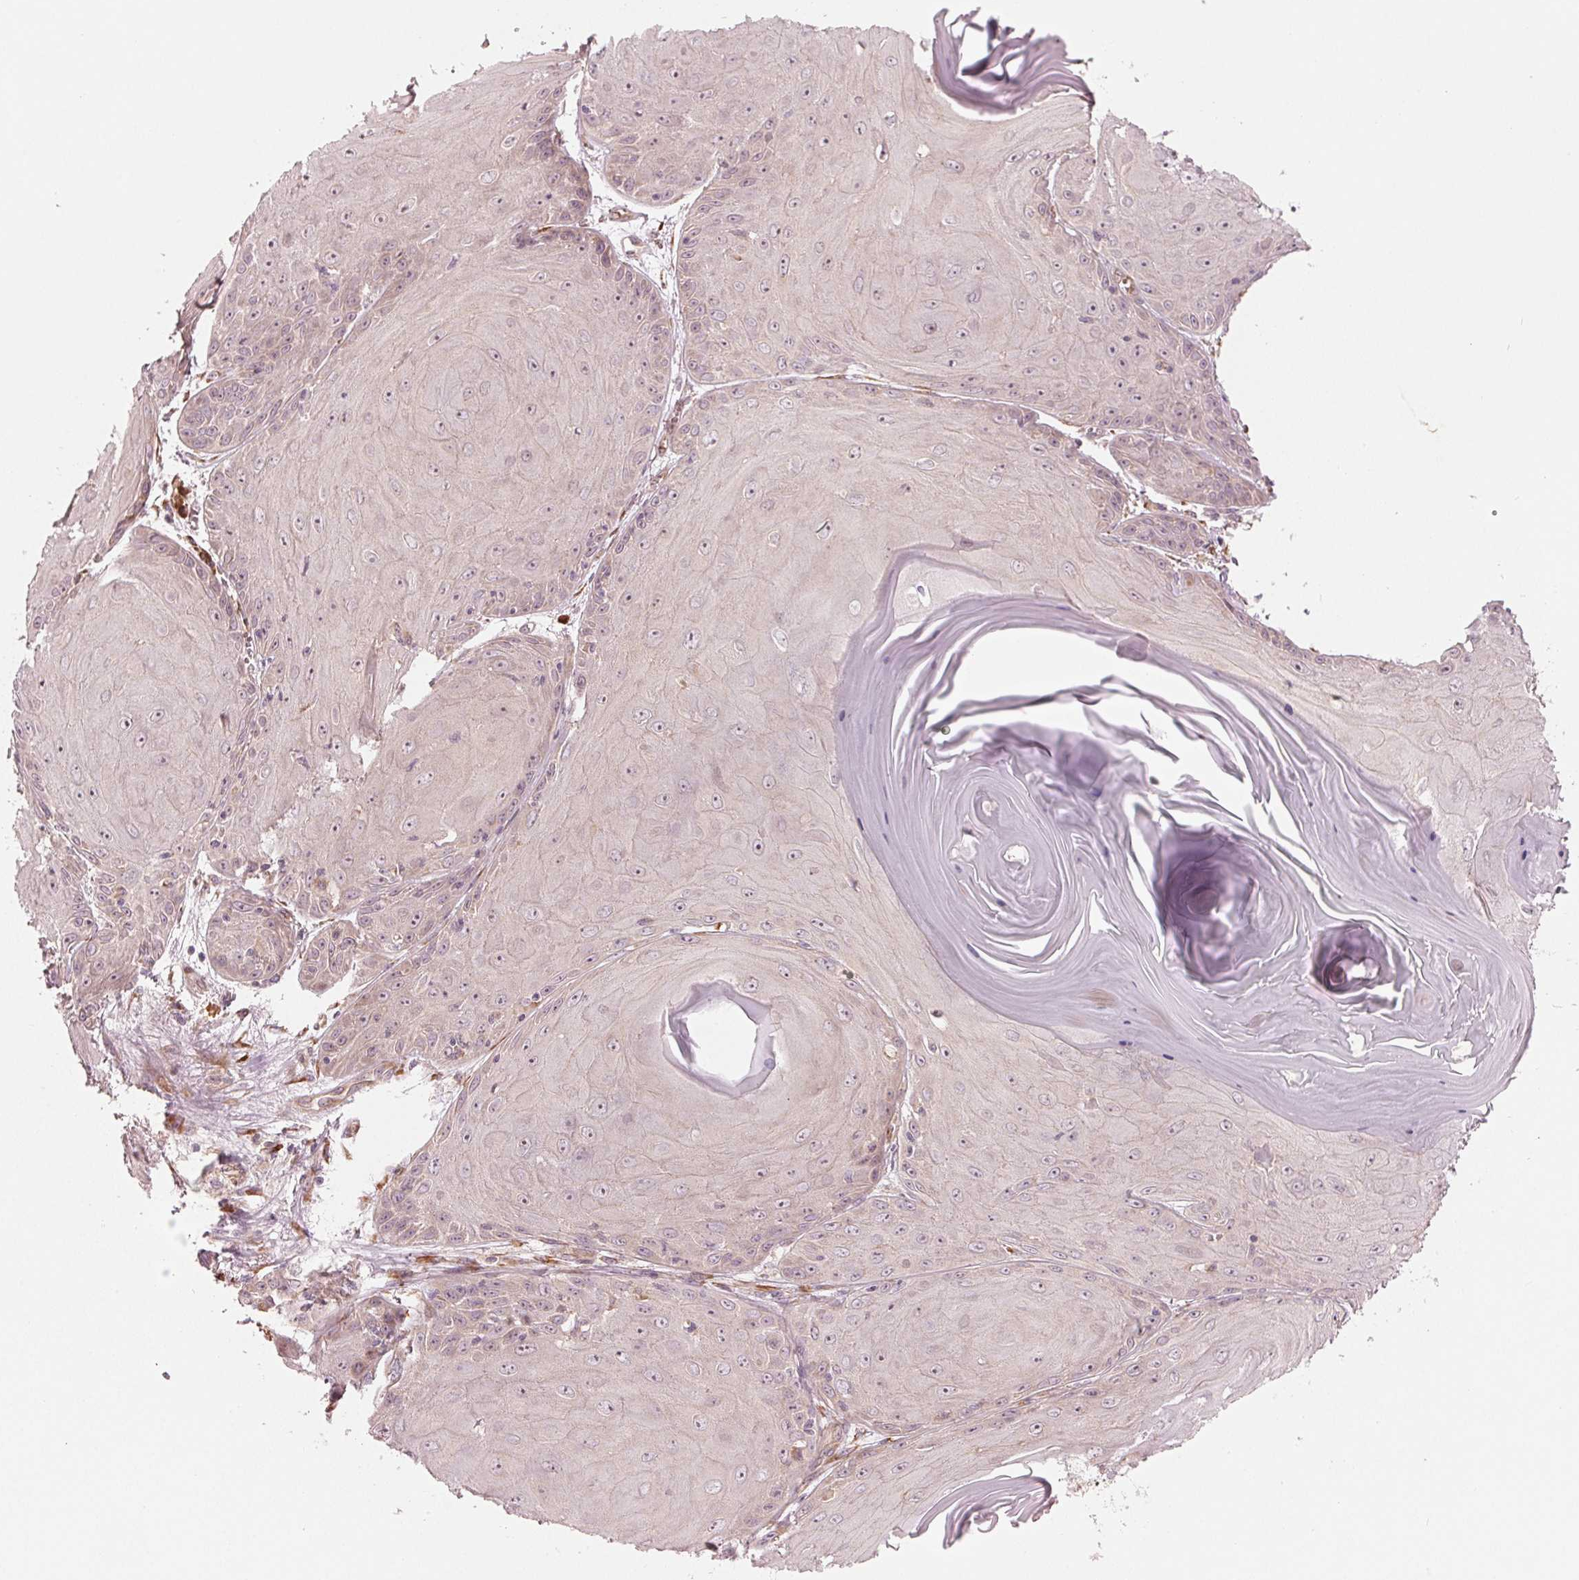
{"staining": {"intensity": "weak", "quantity": "25%-75%", "location": "cytoplasmic/membranous"}, "tissue": "skin cancer", "cell_type": "Tumor cells", "image_type": "cancer", "snomed": [{"axis": "morphology", "description": "Squamous cell carcinoma, NOS"}, {"axis": "topography", "description": "Skin"}, {"axis": "topography", "description": "Vulva"}], "caption": "DAB immunohistochemical staining of human skin squamous cell carcinoma reveals weak cytoplasmic/membranous protein expression in about 25%-75% of tumor cells.", "gene": "CMIP", "patient": {"sex": "female", "age": 85}}